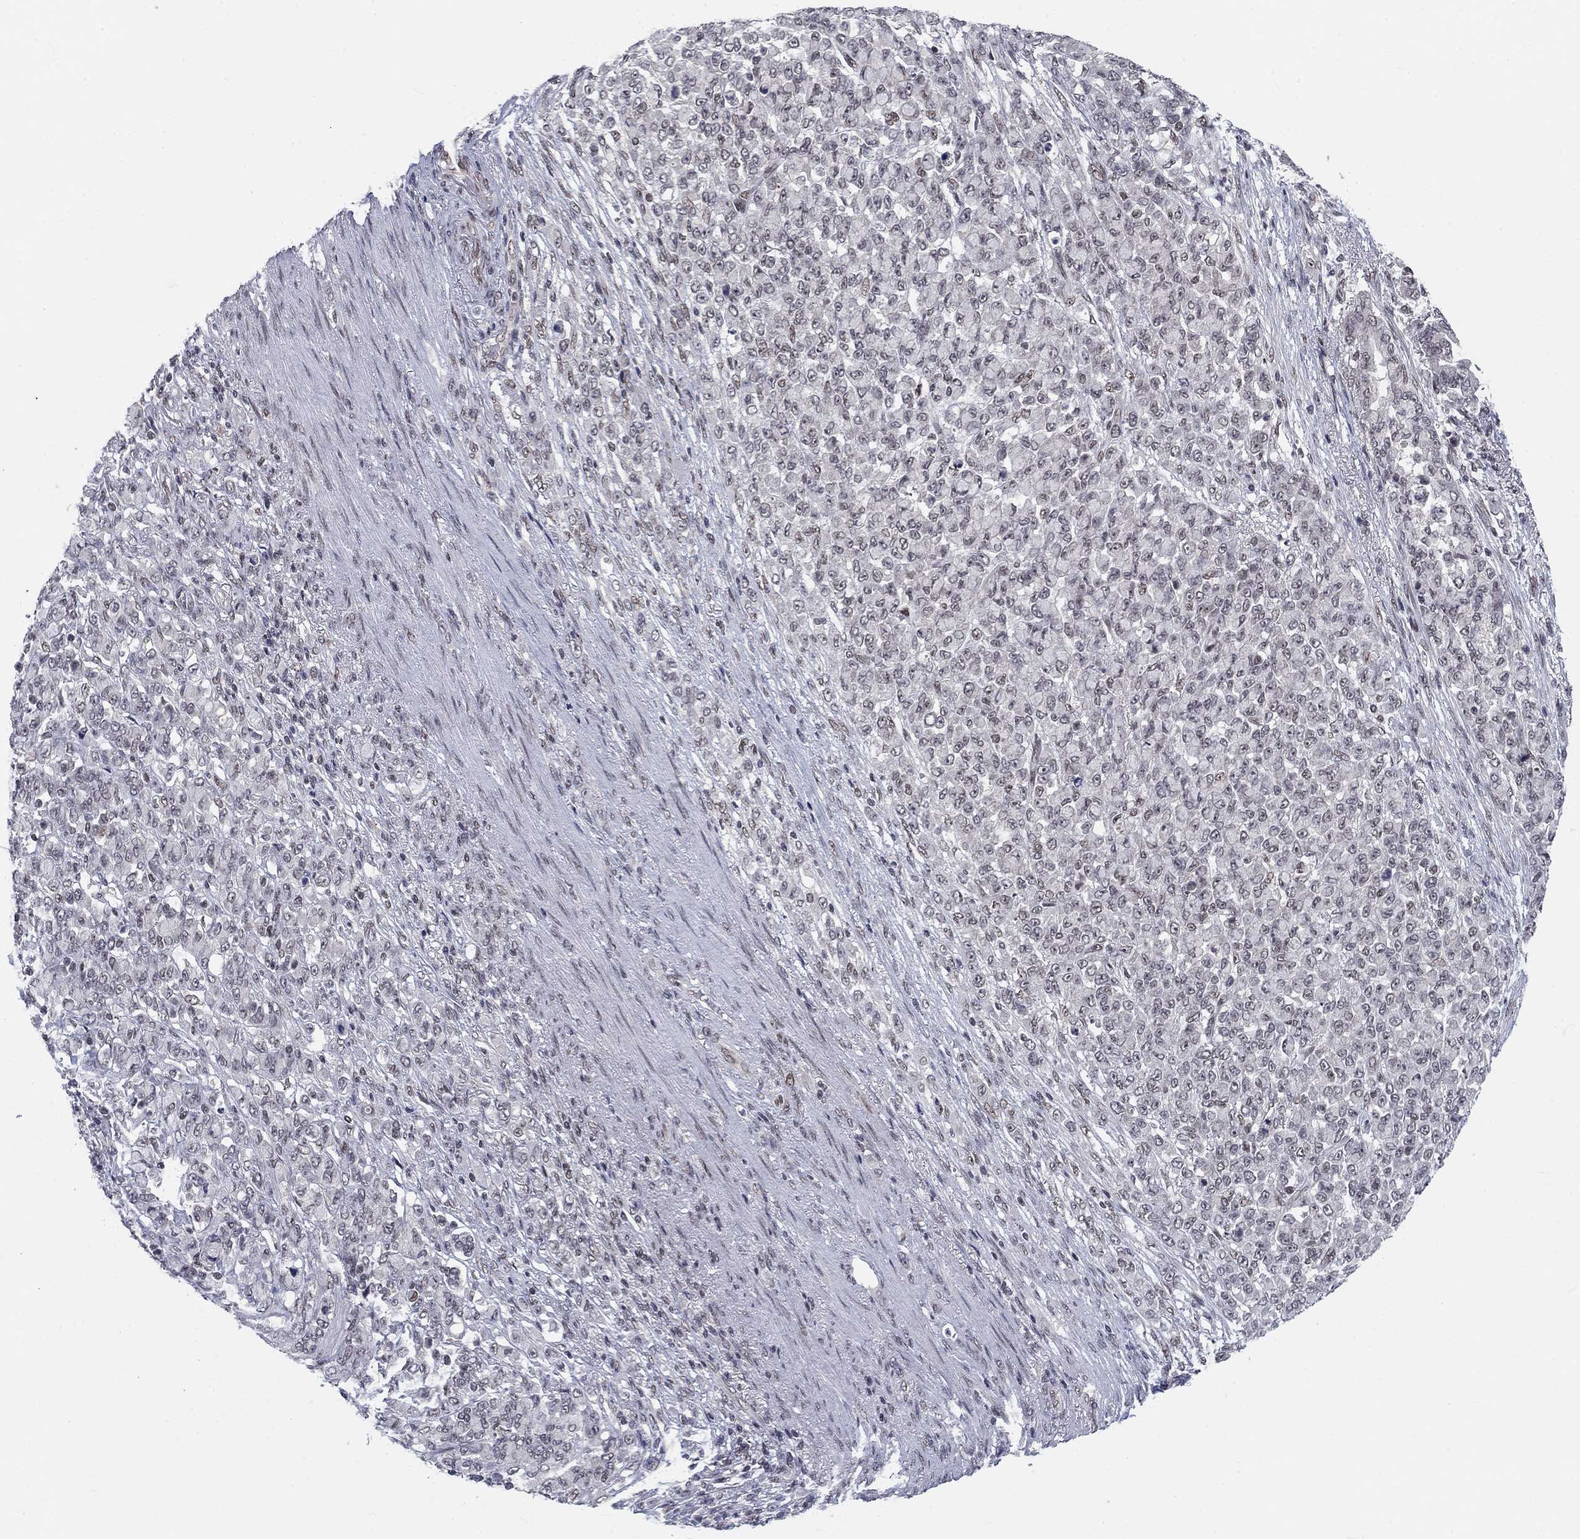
{"staining": {"intensity": "negative", "quantity": "none", "location": "none"}, "tissue": "stomach cancer", "cell_type": "Tumor cells", "image_type": "cancer", "snomed": [{"axis": "morphology", "description": "Normal tissue, NOS"}, {"axis": "morphology", "description": "Adenocarcinoma, NOS"}, {"axis": "topography", "description": "Stomach"}], "caption": "DAB (3,3'-diaminobenzidine) immunohistochemical staining of human adenocarcinoma (stomach) shows no significant positivity in tumor cells.", "gene": "FYTTD1", "patient": {"sex": "female", "age": 79}}